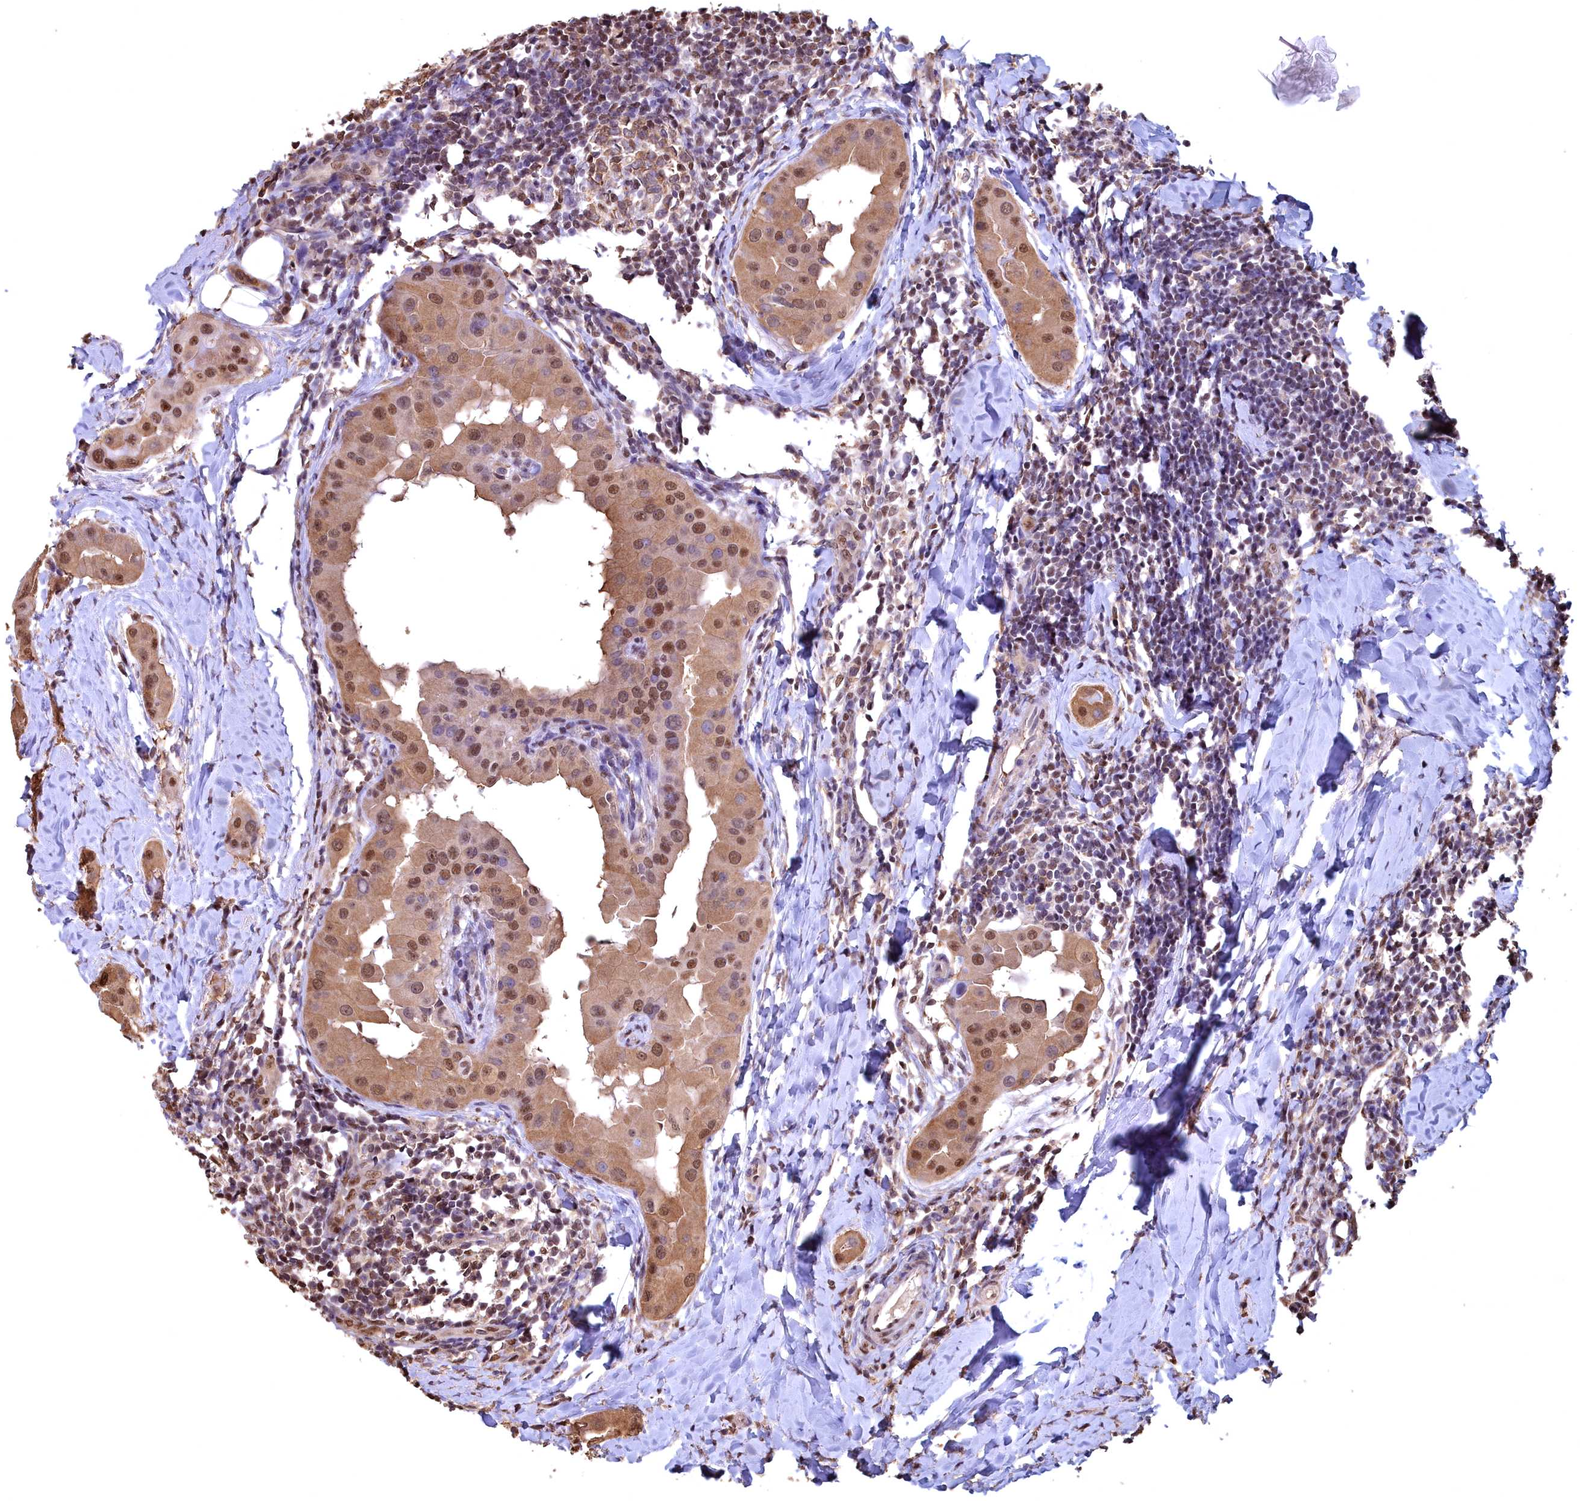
{"staining": {"intensity": "moderate", "quantity": ">75%", "location": "cytoplasmic/membranous,nuclear"}, "tissue": "thyroid cancer", "cell_type": "Tumor cells", "image_type": "cancer", "snomed": [{"axis": "morphology", "description": "Papillary adenocarcinoma, NOS"}, {"axis": "topography", "description": "Thyroid gland"}], "caption": "A brown stain labels moderate cytoplasmic/membranous and nuclear staining of a protein in human thyroid cancer (papillary adenocarcinoma) tumor cells. (DAB IHC, brown staining for protein, blue staining for nuclei).", "gene": "GAPDH", "patient": {"sex": "male", "age": 33}}